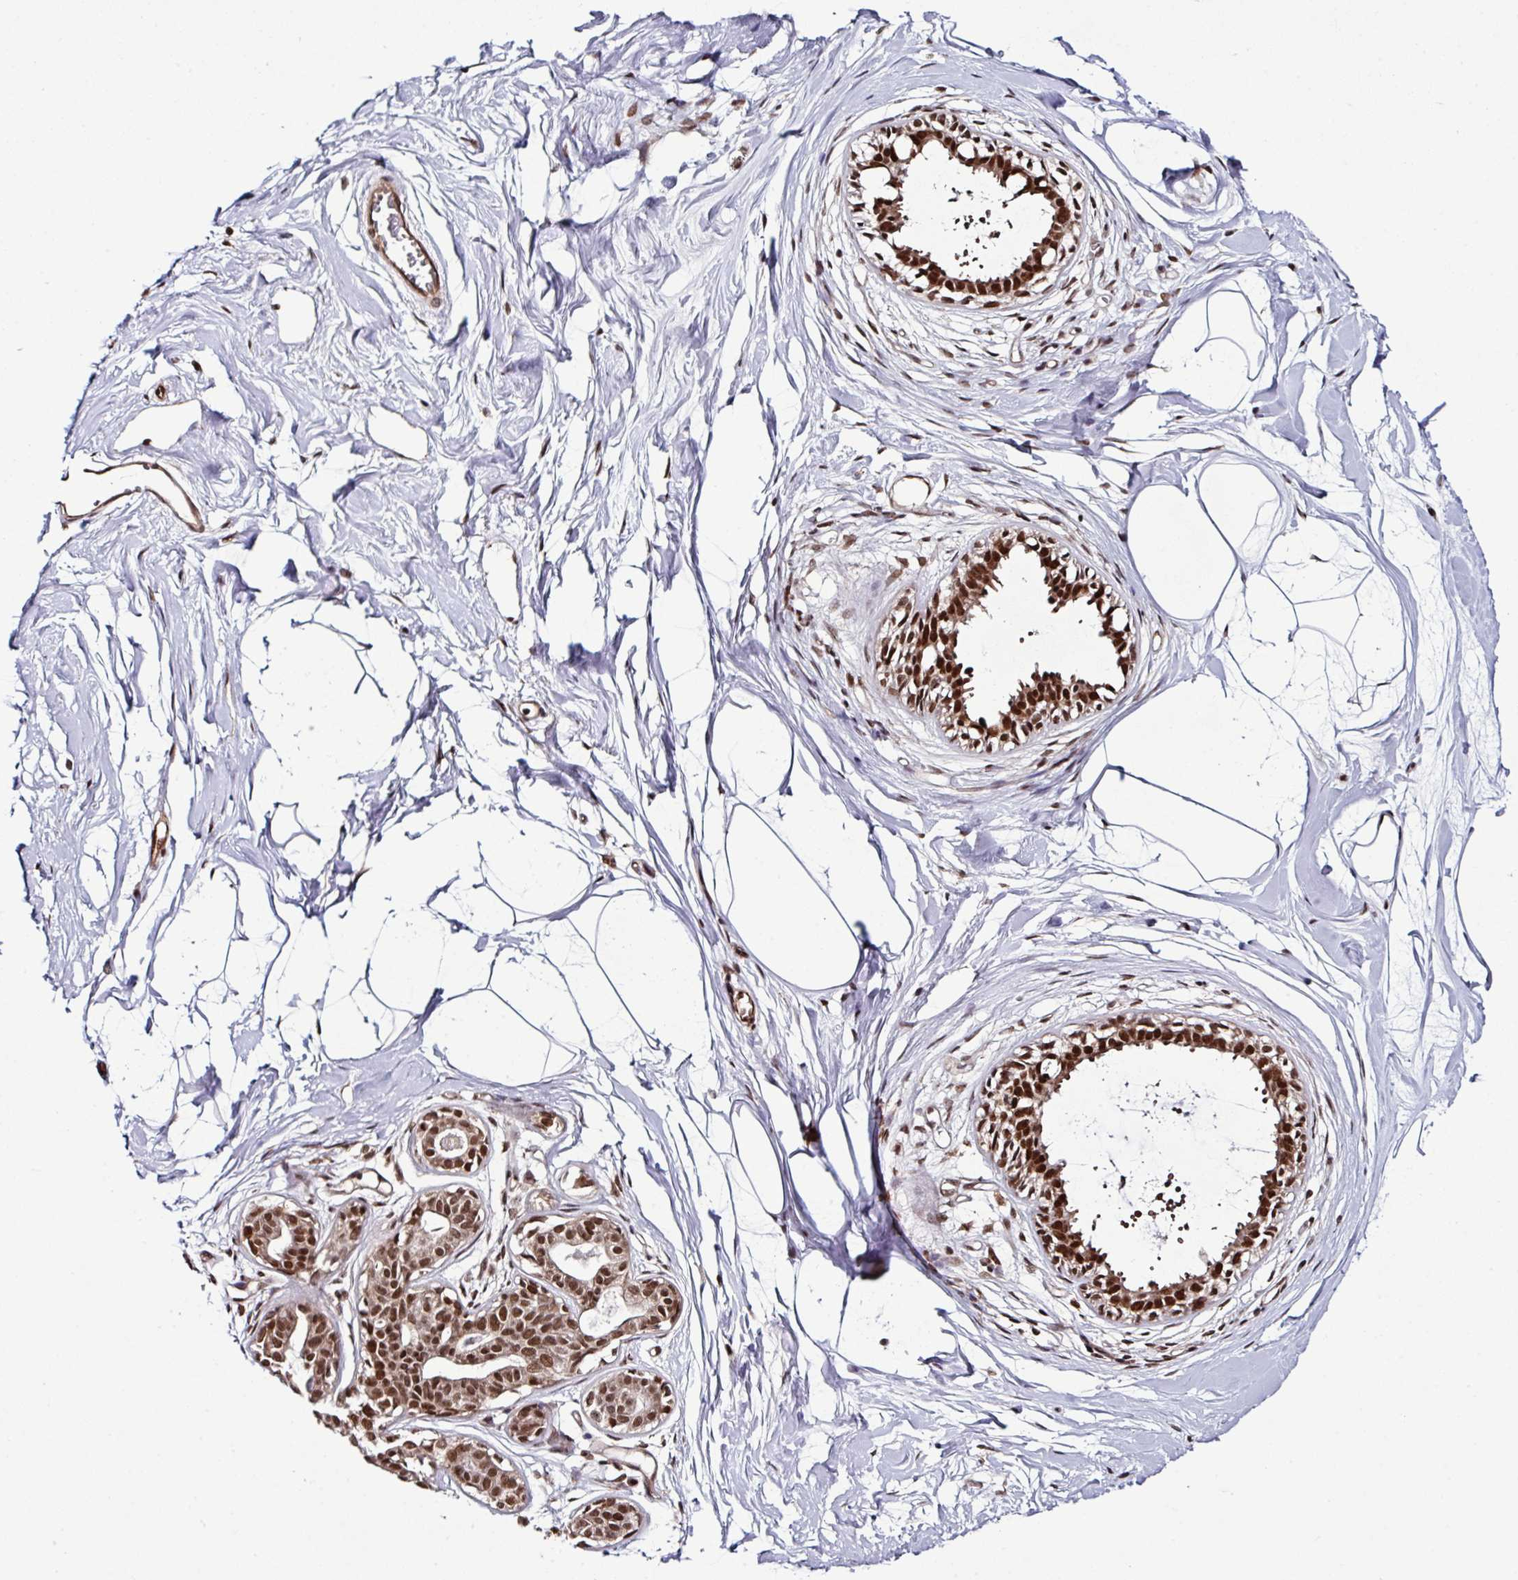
{"staining": {"intensity": "moderate", "quantity": ">75%", "location": "nuclear"}, "tissue": "breast", "cell_type": "Adipocytes", "image_type": "normal", "snomed": [{"axis": "morphology", "description": "Normal tissue, NOS"}, {"axis": "topography", "description": "Breast"}], "caption": "Protein staining shows moderate nuclear staining in about >75% of adipocytes in unremarkable breast. The staining is performed using DAB (3,3'-diaminobenzidine) brown chromogen to label protein expression. The nuclei are counter-stained blue using hematoxylin.", "gene": "MORF4L2", "patient": {"sex": "female", "age": 45}}